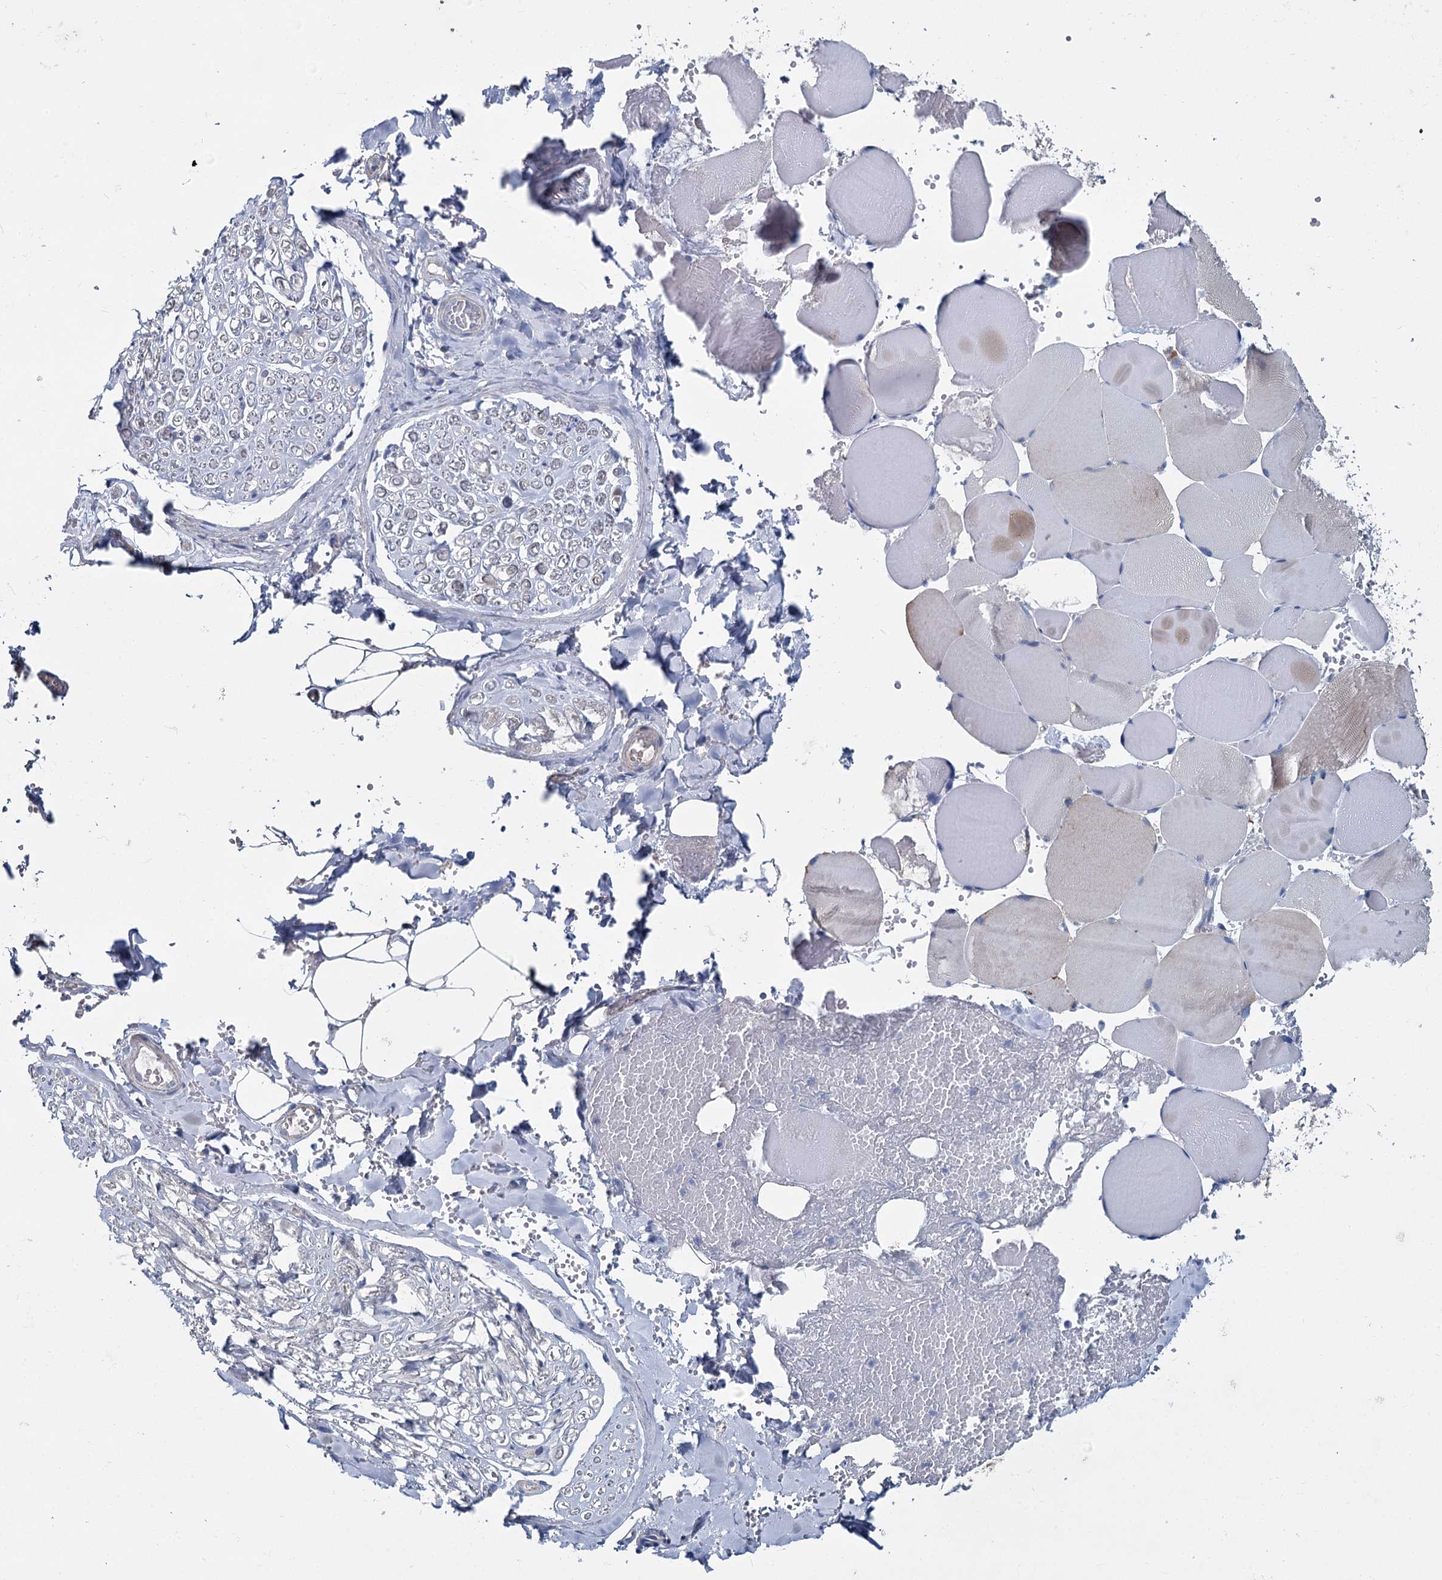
{"staining": {"intensity": "negative", "quantity": "none", "location": "none"}, "tissue": "adipose tissue", "cell_type": "Adipocytes", "image_type": "normal", "snomed": [{"axis": "morphology", "description": "Normal tissue, NOS"}, {"axis": "topography", "description": "Skeletal muscle"}, {"axis": "topography", "description": "Peripheral nerve tissue"}], "caption": "Adipocytes are negative for brown protein staining in benign adipose tissue. The staining was performed using DAB (3,3'-diaminobenzidine) to visualize the protein expression in brown, while the nuclei were stained in blue with hematoxylin (Magnification: 20x).", "gene": "ANKRD16", "patient": {"sex": "female", "age": 55}}